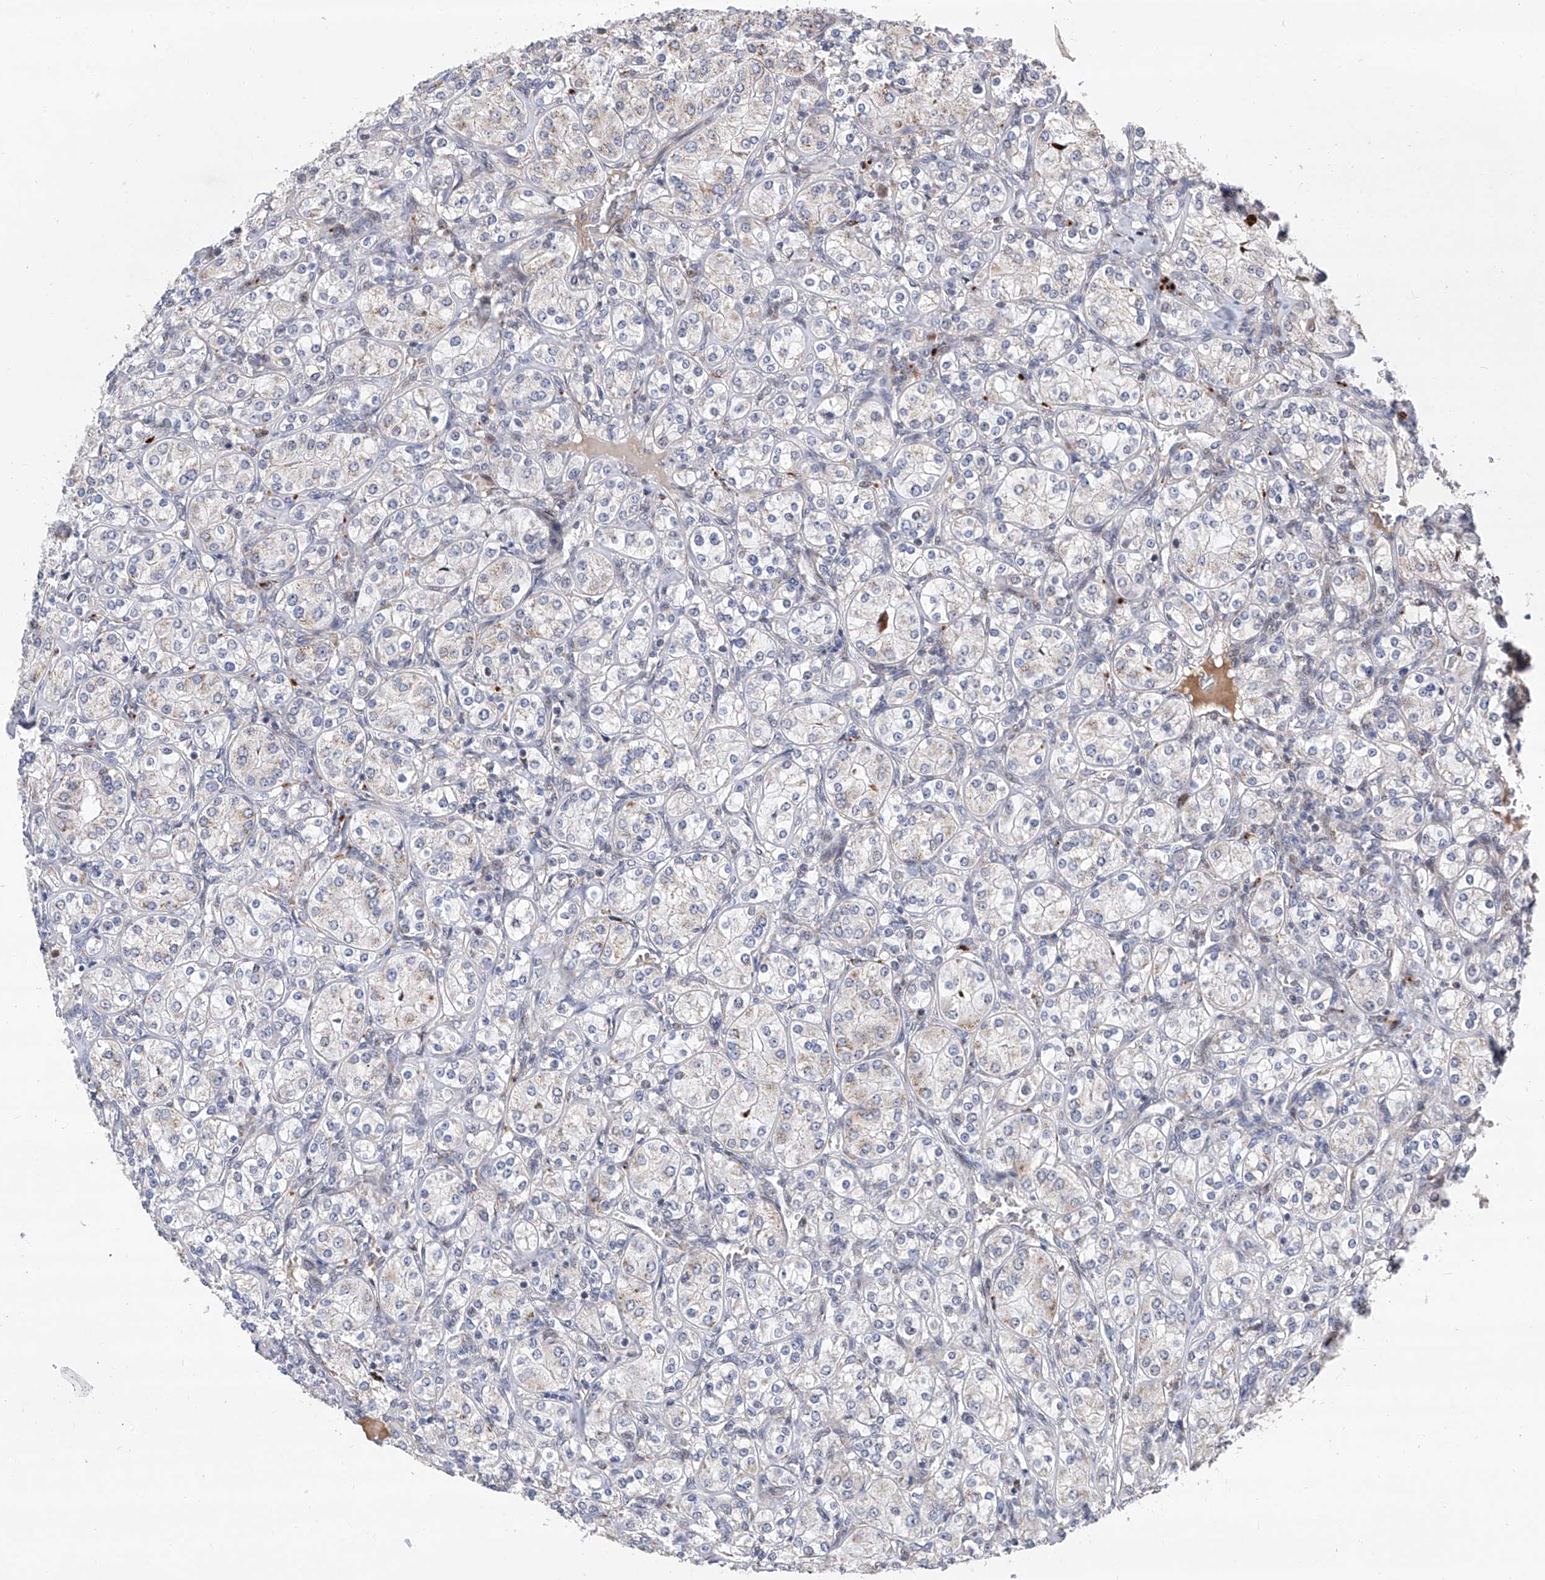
{"staining": {"intensity": "negative", "quantity": "none", "location": "none"}, "tissue": "renal cancer", "cell_type": "Tumor cells", "image_type": "cancer", "snomed": [{"axis": "morphology", "description": "Adenocarcinoma, NOS"}, {"axis": "topography", "description": "Kidney"}], "caption": "IHC photomicrograph of neoplastic tissue: human renal cancer (adenocarcinoma) stained with DAB (3,3'-diaminobenzidine) displays no significant protein staining in tumor cells. (Immunohistochemistry (ihc), brightfield microscopy, high magnification).", "gene": "FARP2", "patient": {"sex": "male", "age": 77}}